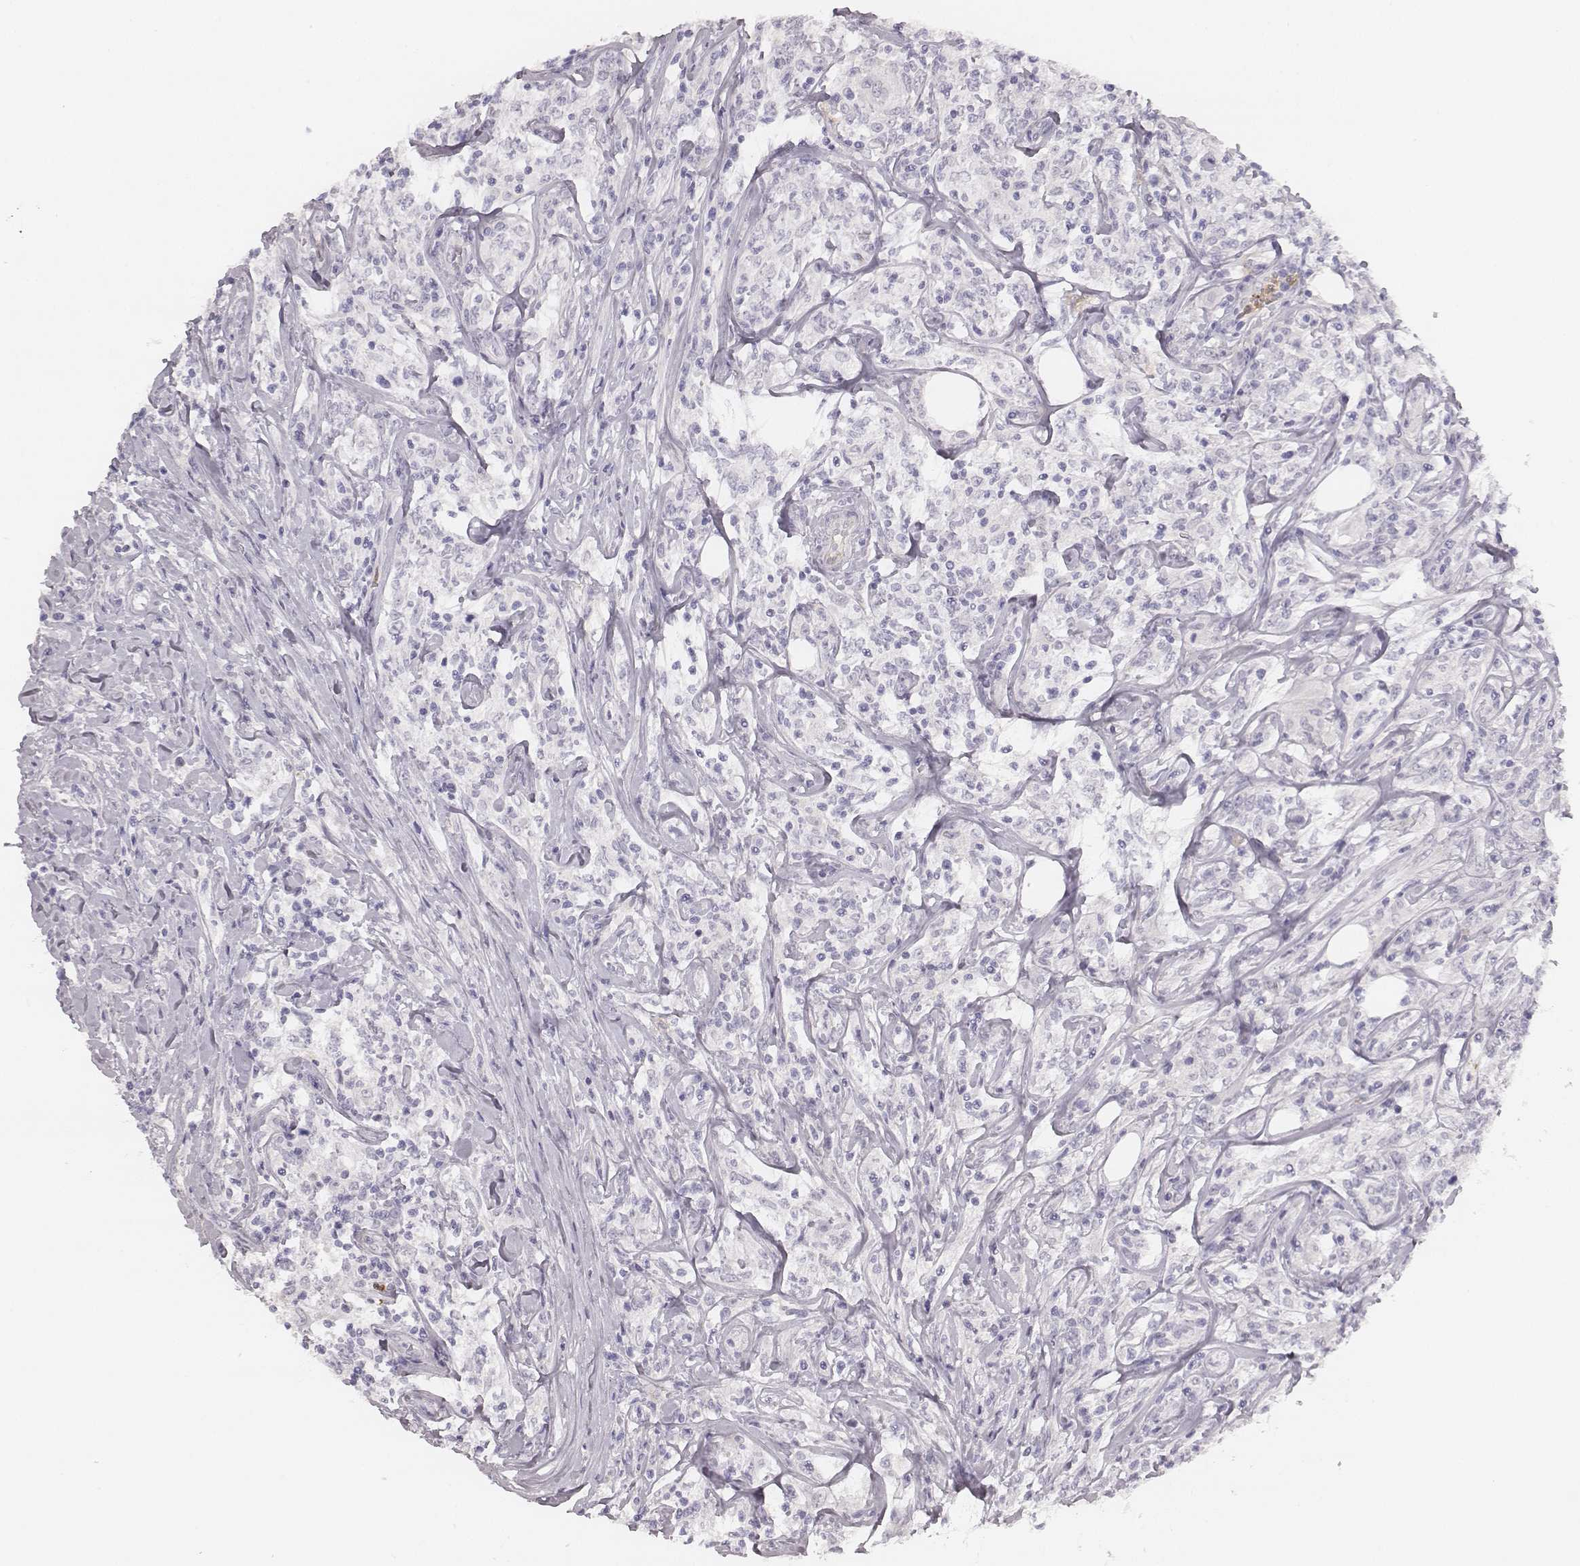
{"staining": {"intensity": "negative", "quantity": "none", "location": "none"}, "tissue": "lymphoma", "cell_type": "Tumor cells", "image_type": "cancer", "snomed": [{"axis": "morphology", "description": "Malignant lymphoma, non-Hodgkin's type, High grade"}, {"axis": "topography", "description": "Lymph node"}], "caption": "A high-resolution histopathology image shows IHC staining of high-grade malignant lymphoma, non-Hodgkin's type, which exhibits no significant positivity in tumor cells.", "gene": "KCNJ12", "patient": {"sex": "female", "age": 84}}